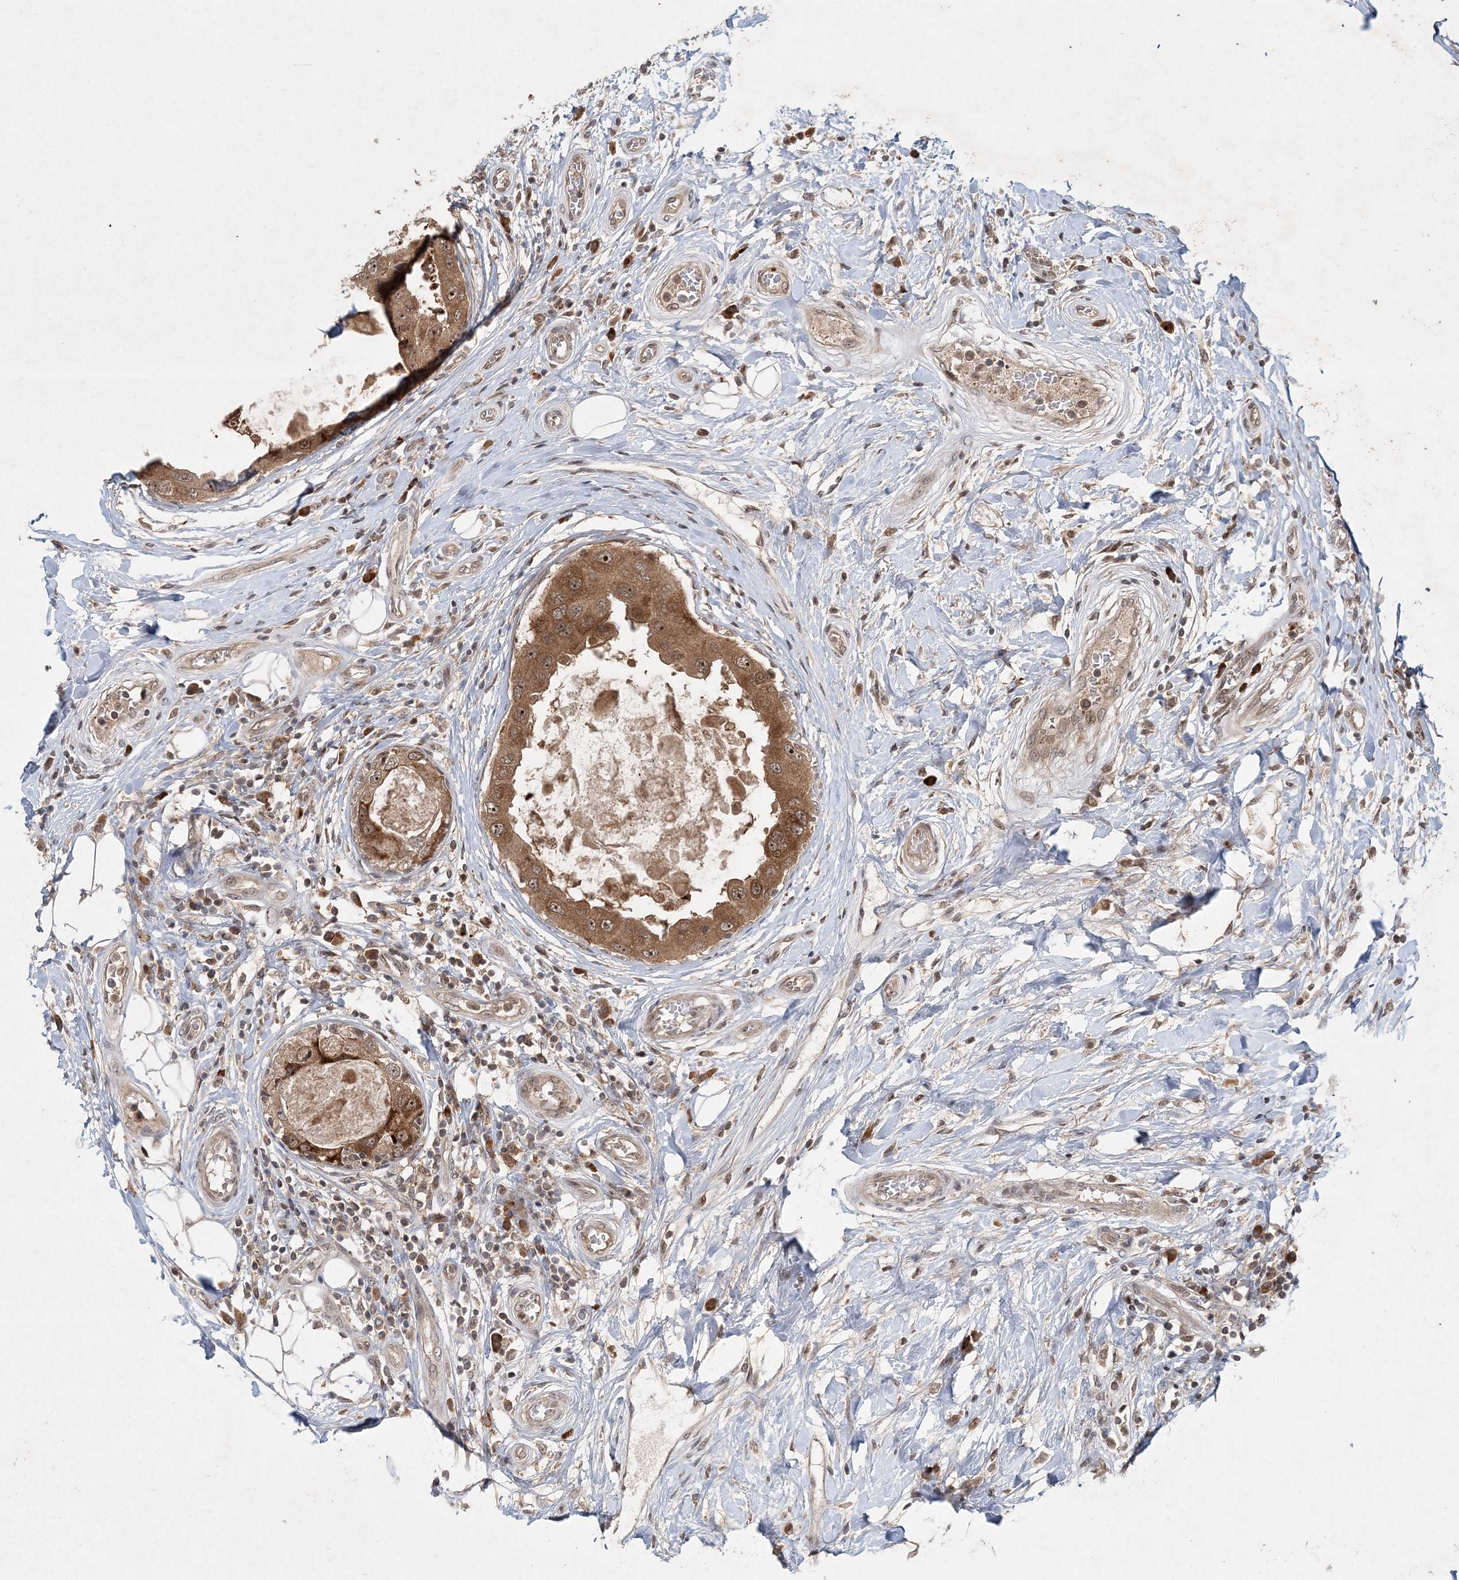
{"staining": {"intensity": "moderate", "quantity": ">75%", "location": "cytoplasmic/membranous,nuclear"}, "tissue": "breast cancer", "cell_type": "Tumor cells", "image_type": "cancer", "snomed": [{"axis": "morphology", "description": "Duct carcinoma"}, {"axis": "topography", "description": "Breast"}], "caption": "Tumor cells demonstrate medium levels of moderate cytoplasmic/membranous and nuclear staining in about >75% of cells in breast cancer (infiltrating ductal carcinoma). (Brightfield microscopy of DAB IHC at high magnification).", "gene": "UBR3", "patient": {"sex": "female", "age": 27}}